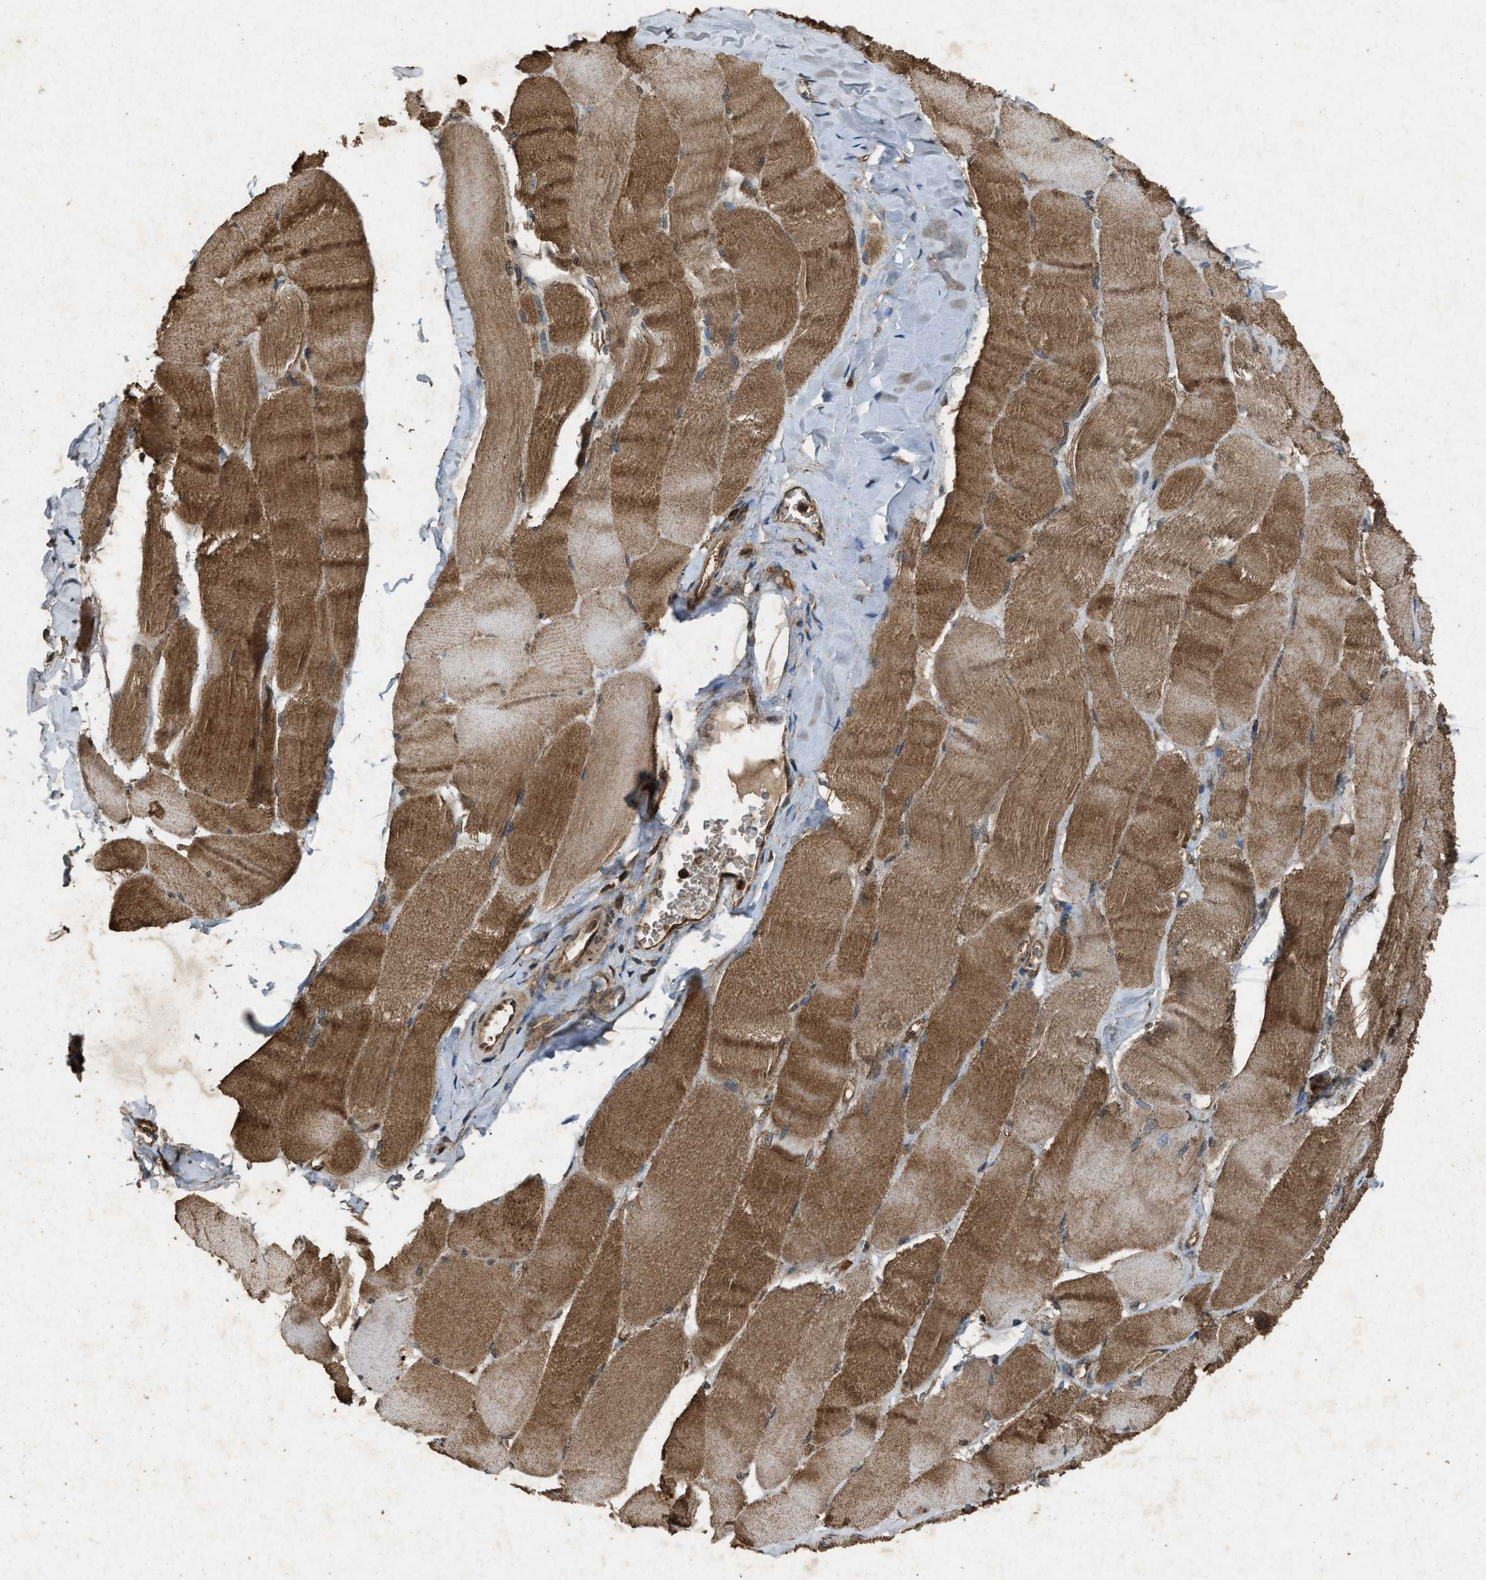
{"staining": {"intensity": "moderate", "quantity": ">75%", "location": "cytoplasmic/membranous"}, "tissue": "skeletal muscle", "cell_type": "Myocytes", "image_type": "normal", "snomed": [{"axis": "morphology", "description": "Normal tissue, NOS"}, {"axis": "morphology", "description": "Squamous cell carcinoma, NOS"}, {"axis": "topography", "description": "Skeletal muscle"}], "caption": "An immunohistochemistry micrograph of benign tissue is shown. Protein staining in brown highlights moderate cytoplasmic/membranous positivity in skeletal muscle within myocytes.", "gene": "OAS1", "patient": {"sex": "male", "age": 51}}